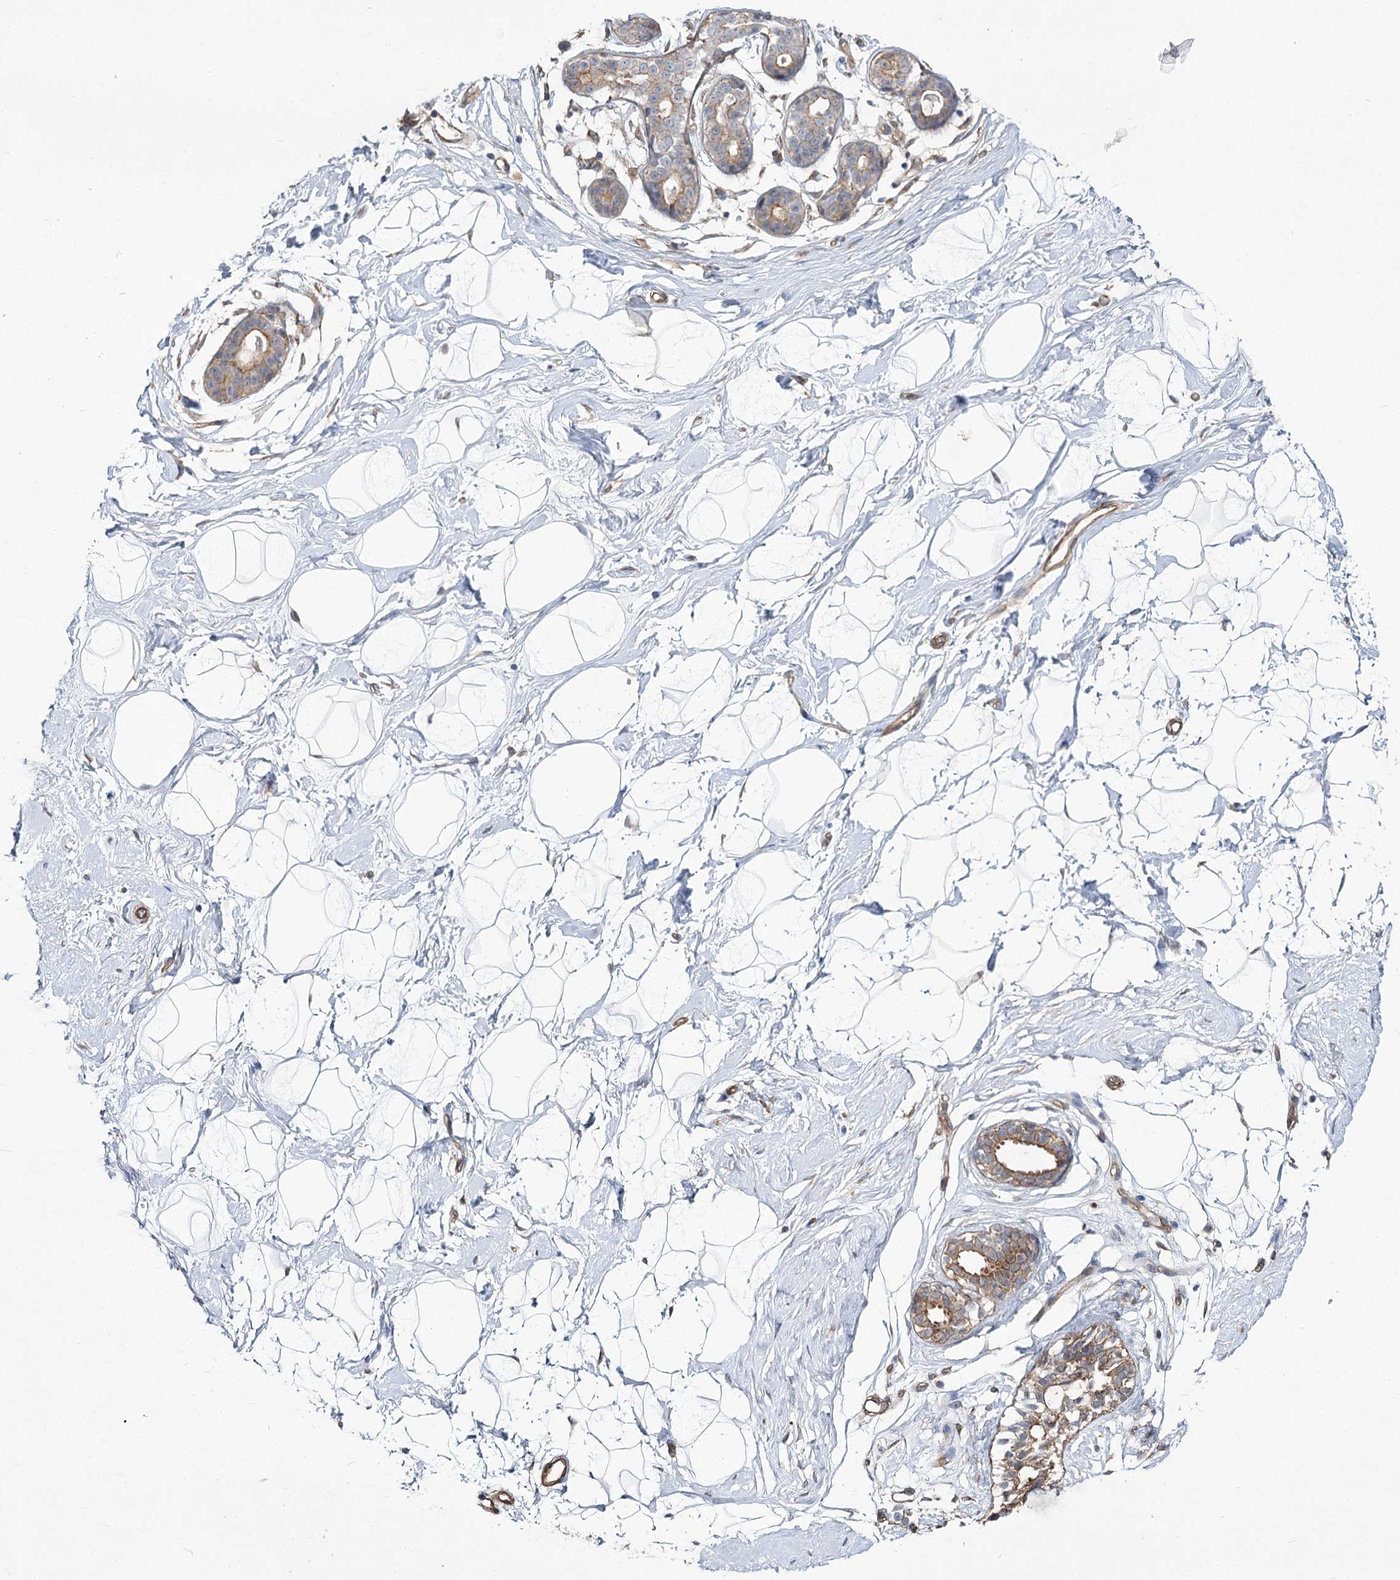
{"staining": {"intensity": "negative", "quantity": "none", "location": "none"}, "tissue": "breast", "cell_type": "Adipocytes", "image_type": "normal", "snomed": [{"axis": "morphology", "description": "Normal tissue, NOS"}, {"axis": "morphology", "description": "Adenoma, NOS"}, {"axis": "topography", "description": "Breast"}], "caption": "Immunohistochemical staining of normal human breast displays no significant positivity in adipocytes. (Immunohistochemistry, brightfield microscopy, high magnification).", "gene": "SH3BP5L", "patient": {"sex": "female", "age": 23}}